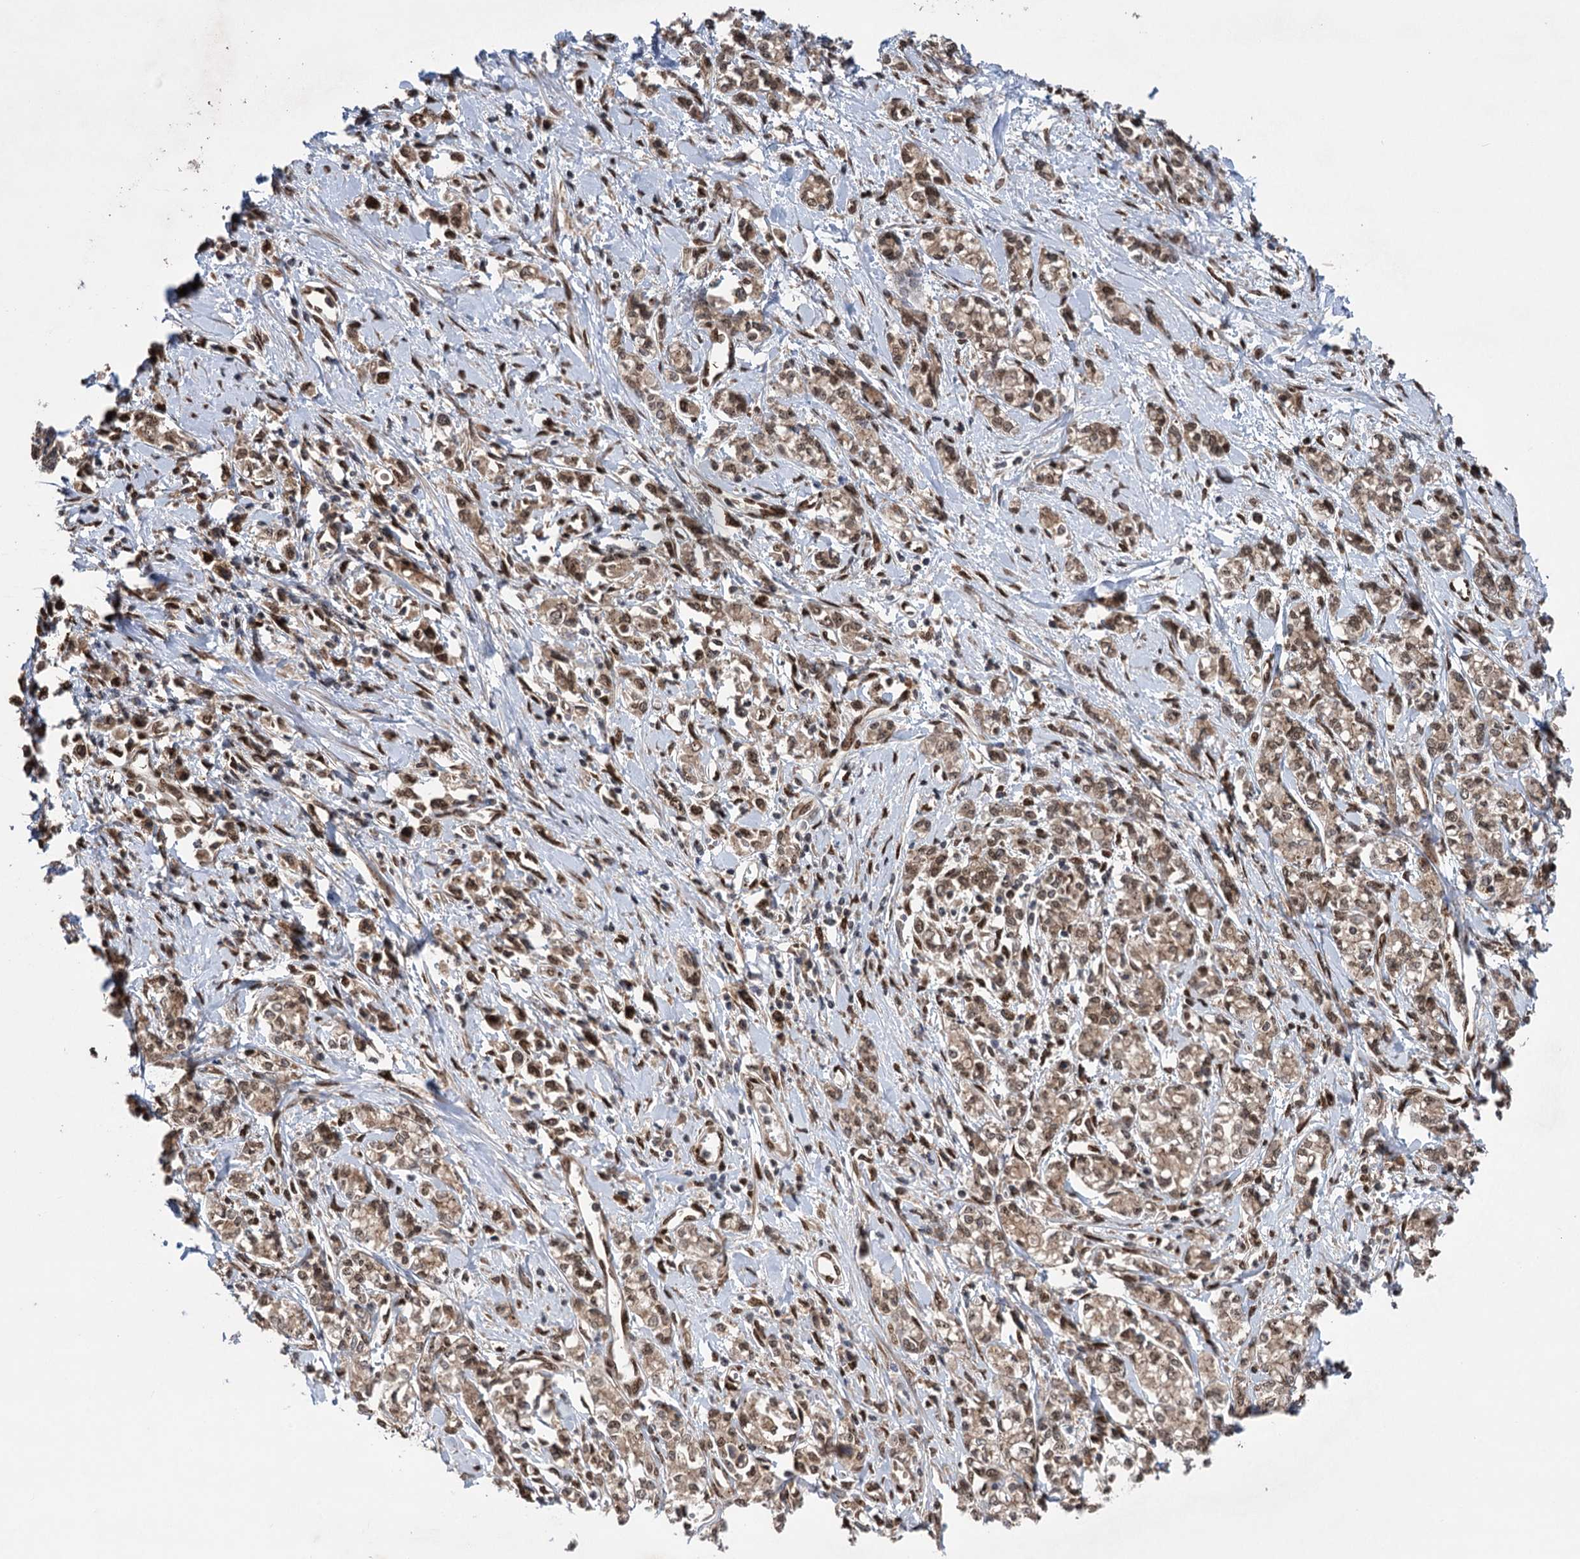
{"staining": {"intensity": "moderate", "quantity": ">75%", "location": "cytoplasmic/membranous,nuclear"}, "tissue": "stomach cancer", "cell_type": "Tumor cells", "image_type": "cancer", "snomed": [{"axis": "morphology", "description": "Adenocarcinoma, NOS"}, {"axis": "topography", "description": "Stomach"}], "caption": "Adenocarcinoma (stomach) stained for a protein displays moderate cytoplasmic/membranous and nuclear positivity in tumor cells. (DAB (3,3'-diaminobenzidine) = brown stain, brightfield microscopy at high magnification).", "gene": "MESD", "patient": {"sex": "female", "age": 76}}